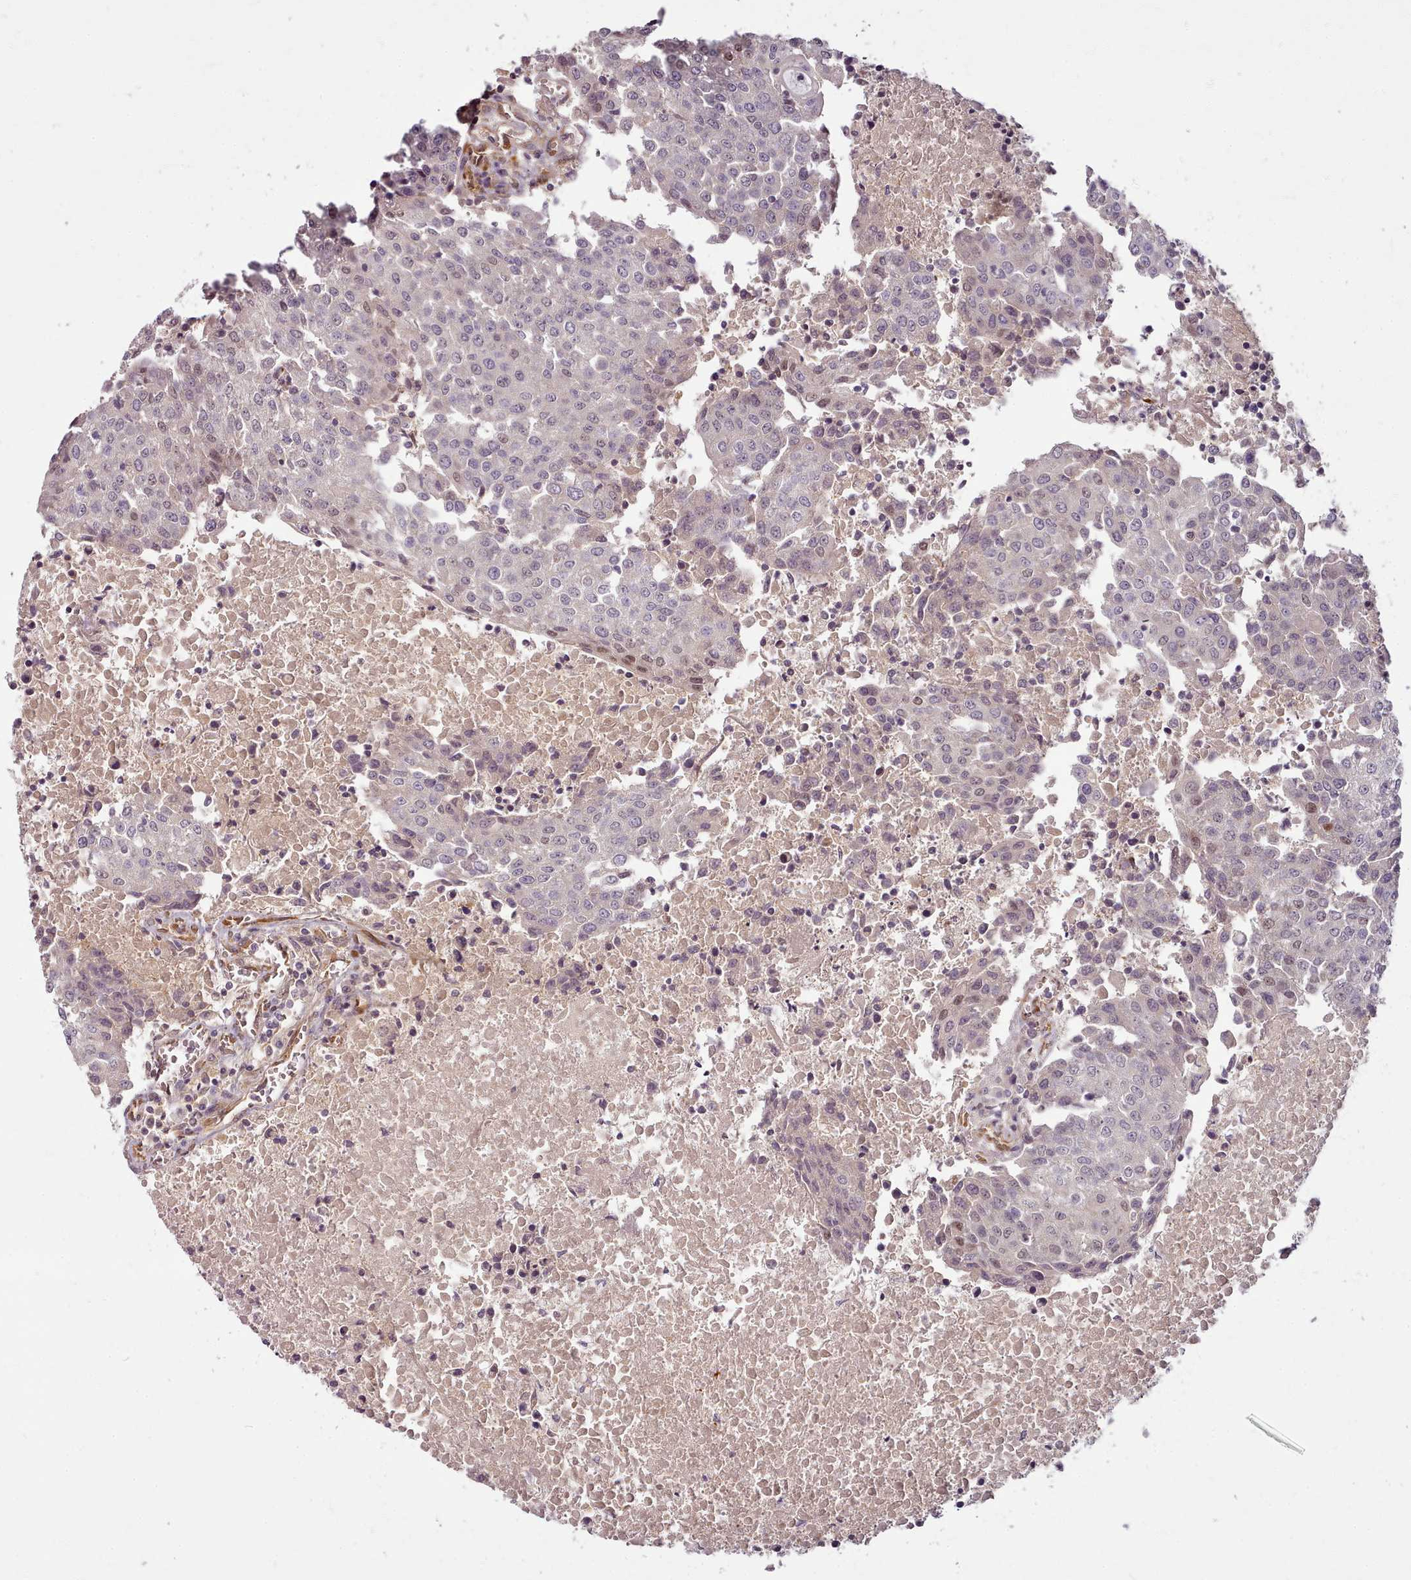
{"staining": {"intensity": "weak", "quantity": "<25%", "location": "nuclear"}, "tissue": "urothelial cancer", "cell_type": "Tumor cells", "image_type": "cancer", "snomed": [{"axis": "morphology", "description": "Urothelial carcinoma, High grade"}, {"axis": "topography", "description": "Urinary bladder"}], "caption": "Immunohistochemistry photomicrograph of human urothelial cancer stained for a protein (brown), which exhibits no positivity in tumor cells.", "gene": "C1QTNF5", "patient": {"sex": "female", "age": 85}}